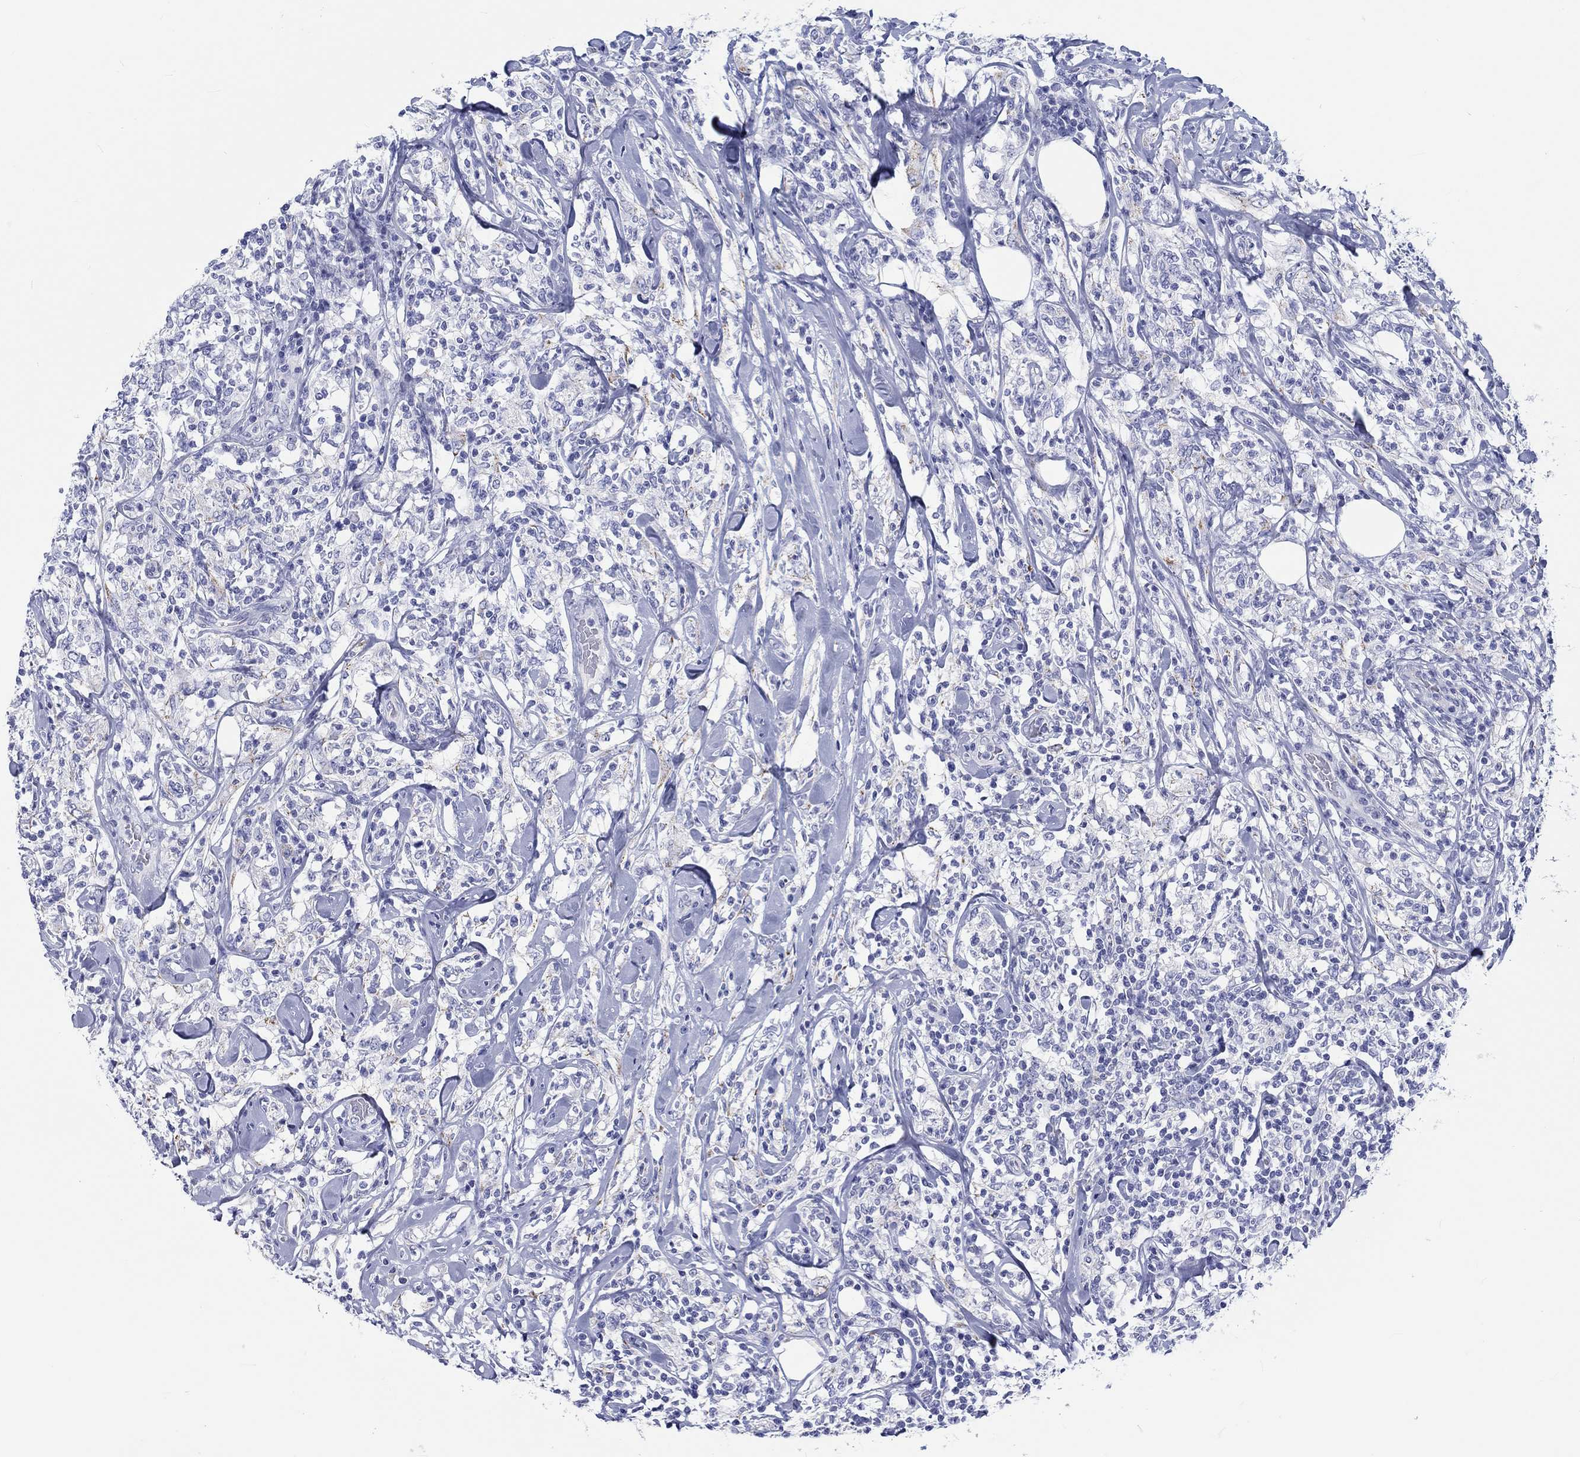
{"staining": {"intensity": "negative", "quantity": "none", "location": "none"}, "tissue": "lymphoma", "cell_type": "Tumor cells", "image_type": "cancer", "snomed": [{"axis": "morphology", "description": "Malignant lymphoma, non-Hodgkin's type, High grade"}, {"axis": "topography", "description": "Lymph node"}], "caption": "Photomicrograph shows no significant protein staining in tumor cells of lymphoma.", "gene": "H1-1", "patient": {"sex": "female", "age": 84}}